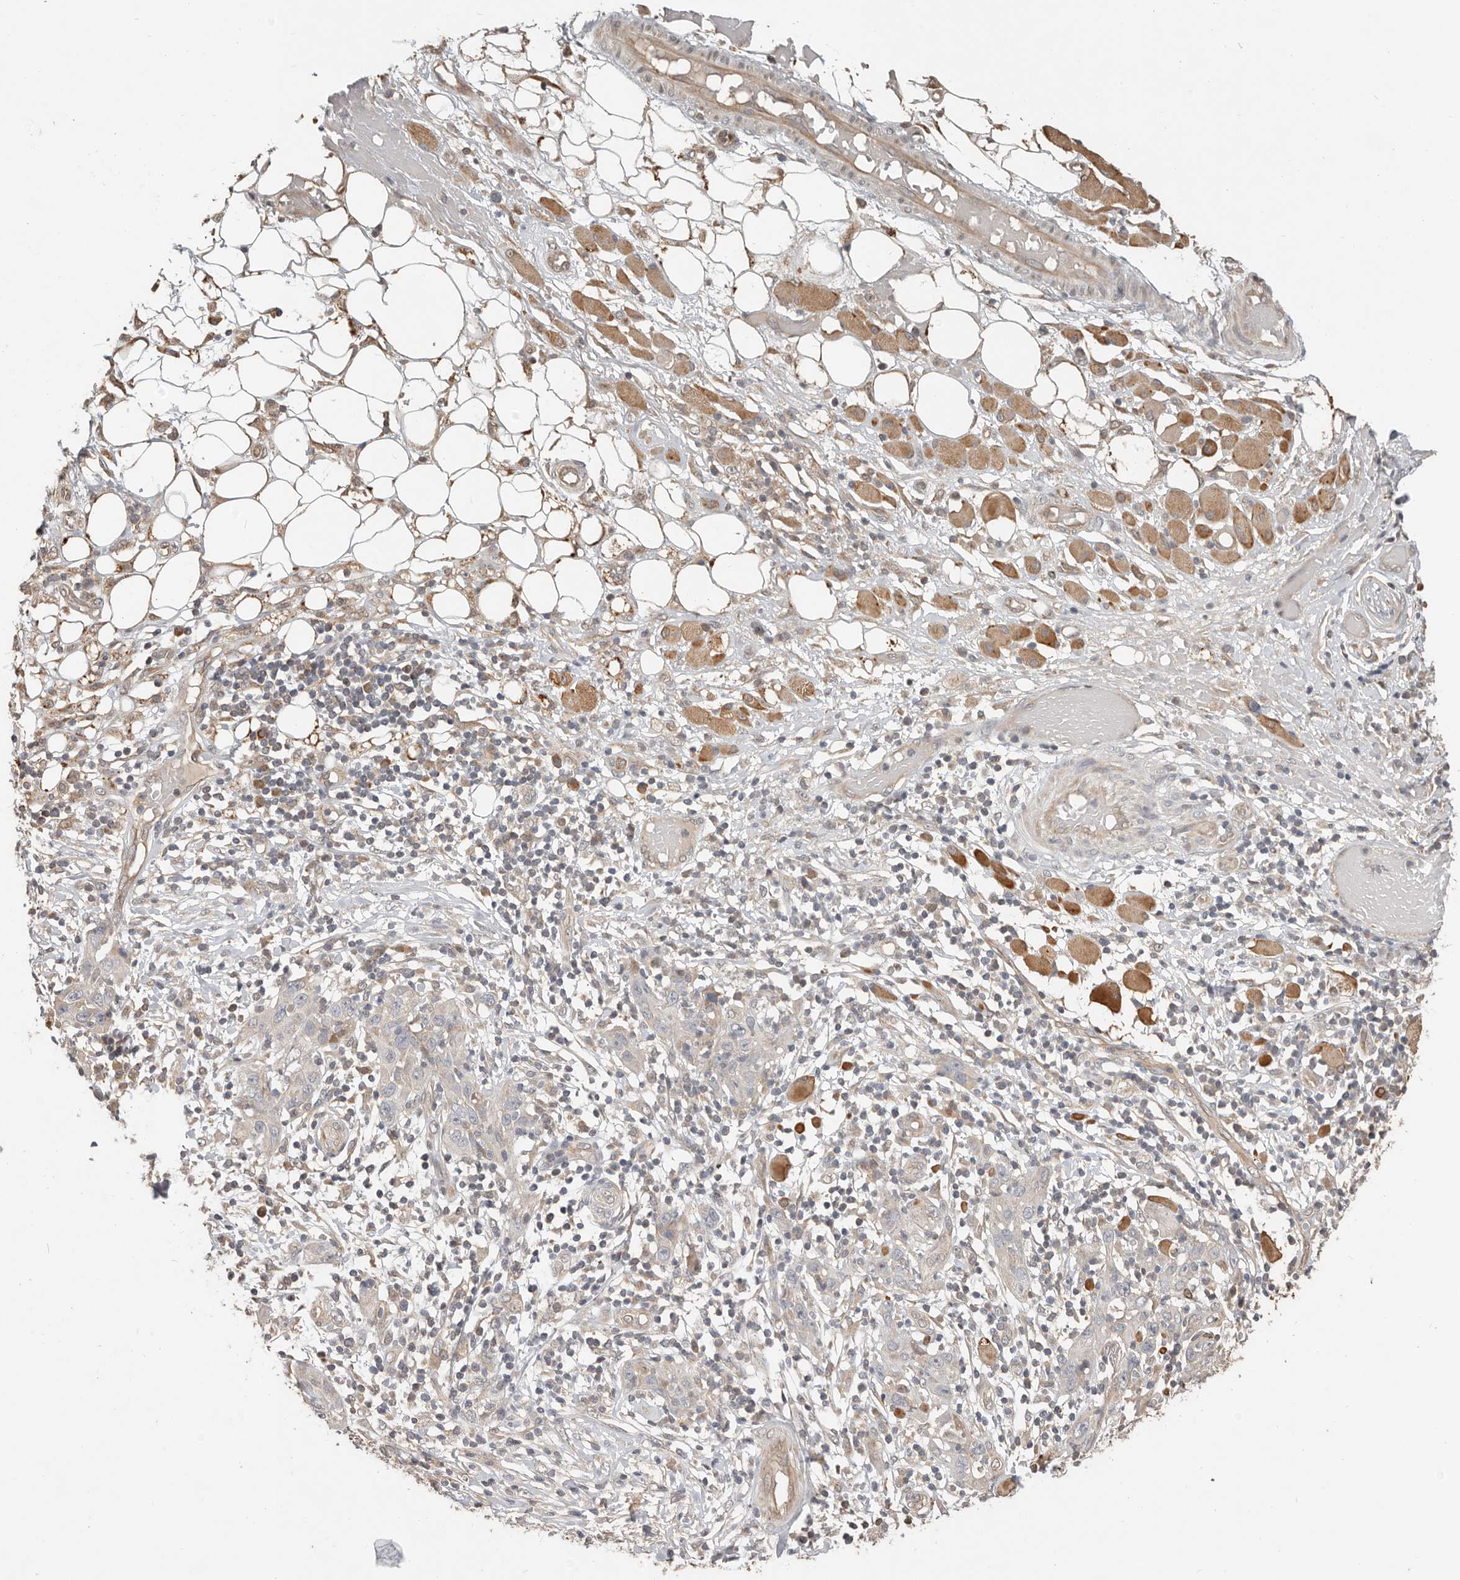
{"staining": {"intensity": "negative", "quantity": "none", "location": "none"}, "tissue": "skin cancer", "cell_type": "Tumor cells", "image_type": "cancer", "snomed": [{"axis": "morphology", "description": "Squamous cell carcinoma, NOS"}, {"axis": "topography", "description": "Skin"}], "caption": "High magnification brightfield microscopy of squamous cell carcinoma (skin) stained with DAB (brown) and counterstained with hematoxylin (blue): tumor cells show no significant expression. (Brightfield microscopy of DAB (3,3'-diaminobenzidine) IHC at high magnification).", "gene": "MTFR2", "patient": {"sex": "female", "age": 88}}